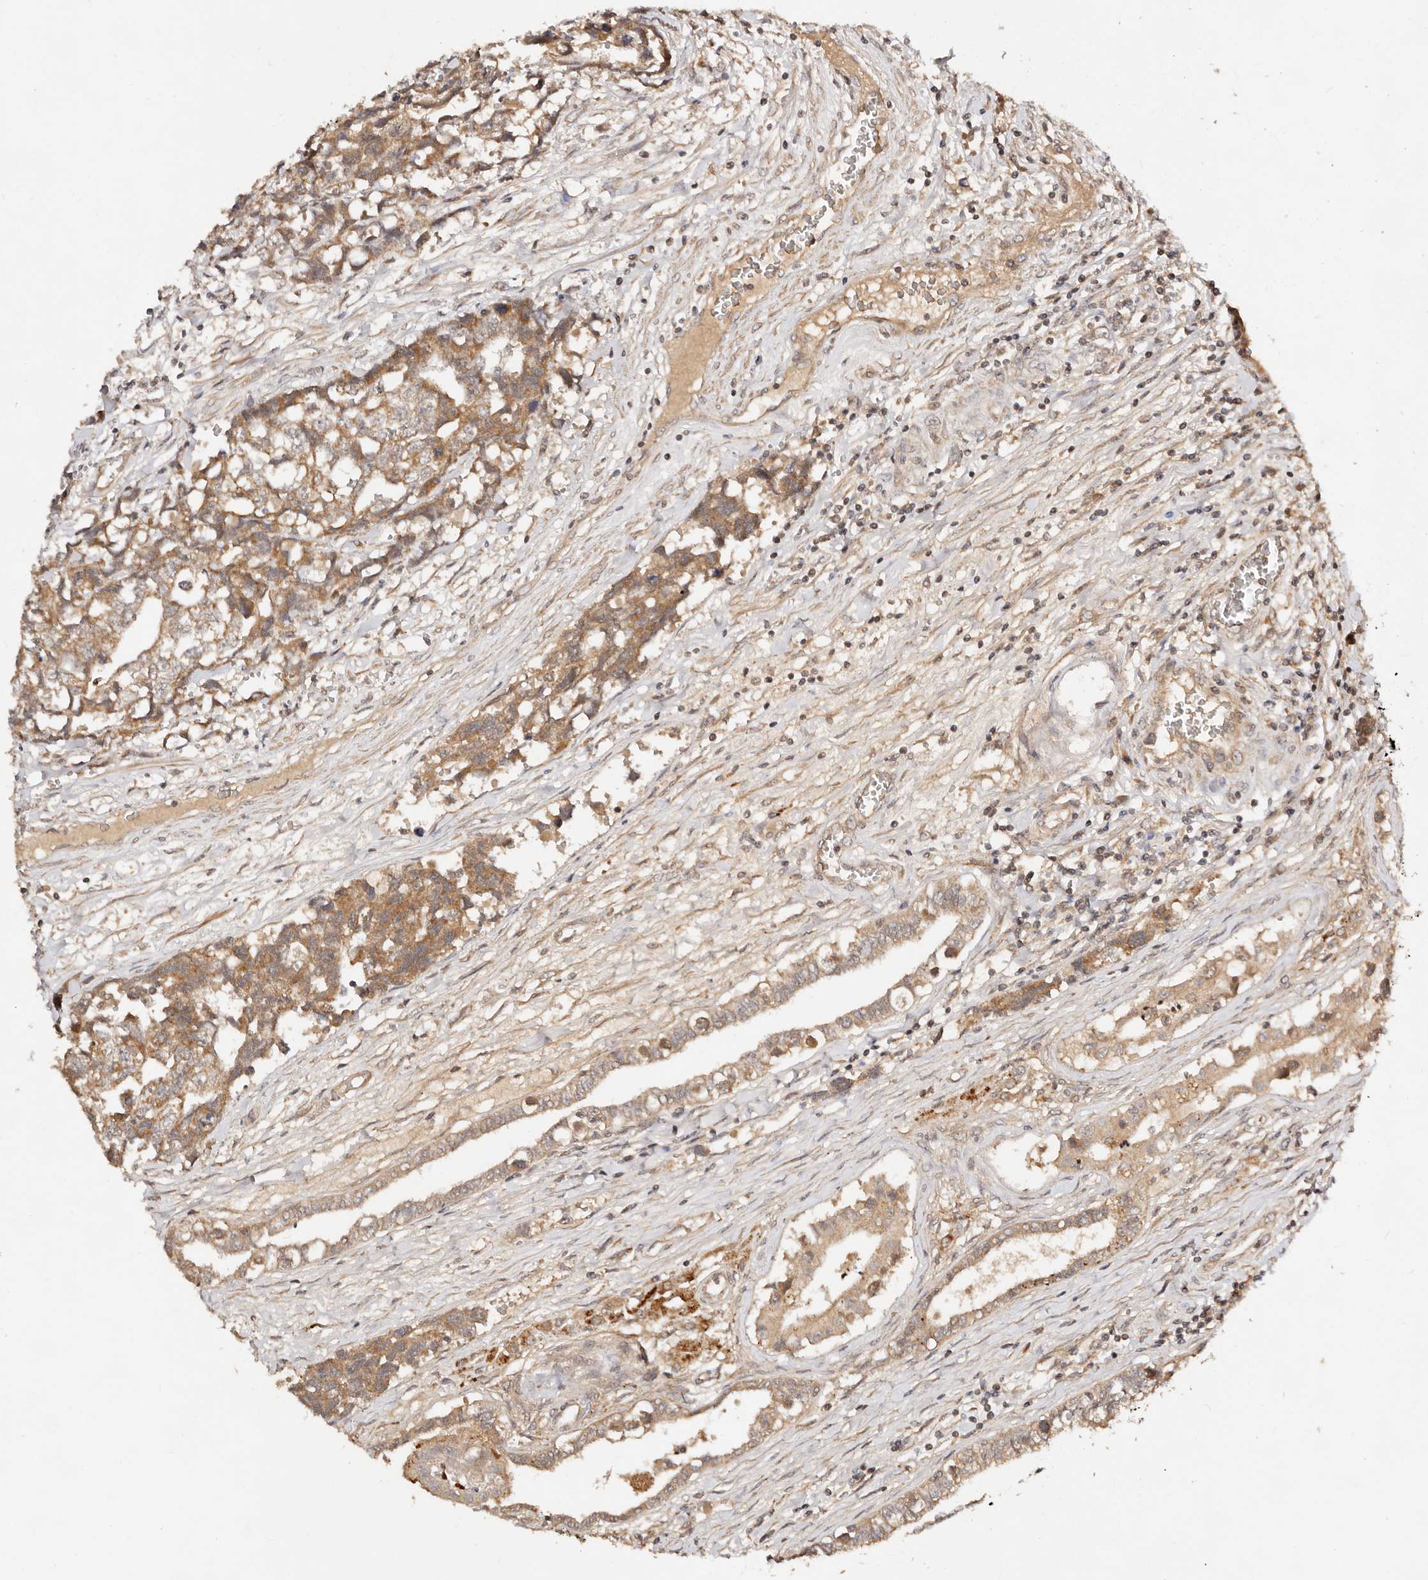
{"staining": {"intensity": "moderate", "quantity": ">75%", "location": "cytoplasmic/membranous"}, "tissue": "testis cancer", "cell_type": "Tumor cells", "image_type": "cancer", "snomed": [{"axis": "morphology", "description": "Carcinoma, Embryonal, NOS"}, {"axis": "topography", "description": "Testis"}], "caption": "Immunohistochemistry image of neoplastic tissue: human testis cancer stained using IHC demonstrates medium levels of moderate protein expression localized specifically in the cytoplasmic/membranous of tumor cells, appearing as a cytoplasmic/membranous brown color.", "gene": "DENND11", "patient": {"sex": "male", "age": 31}}